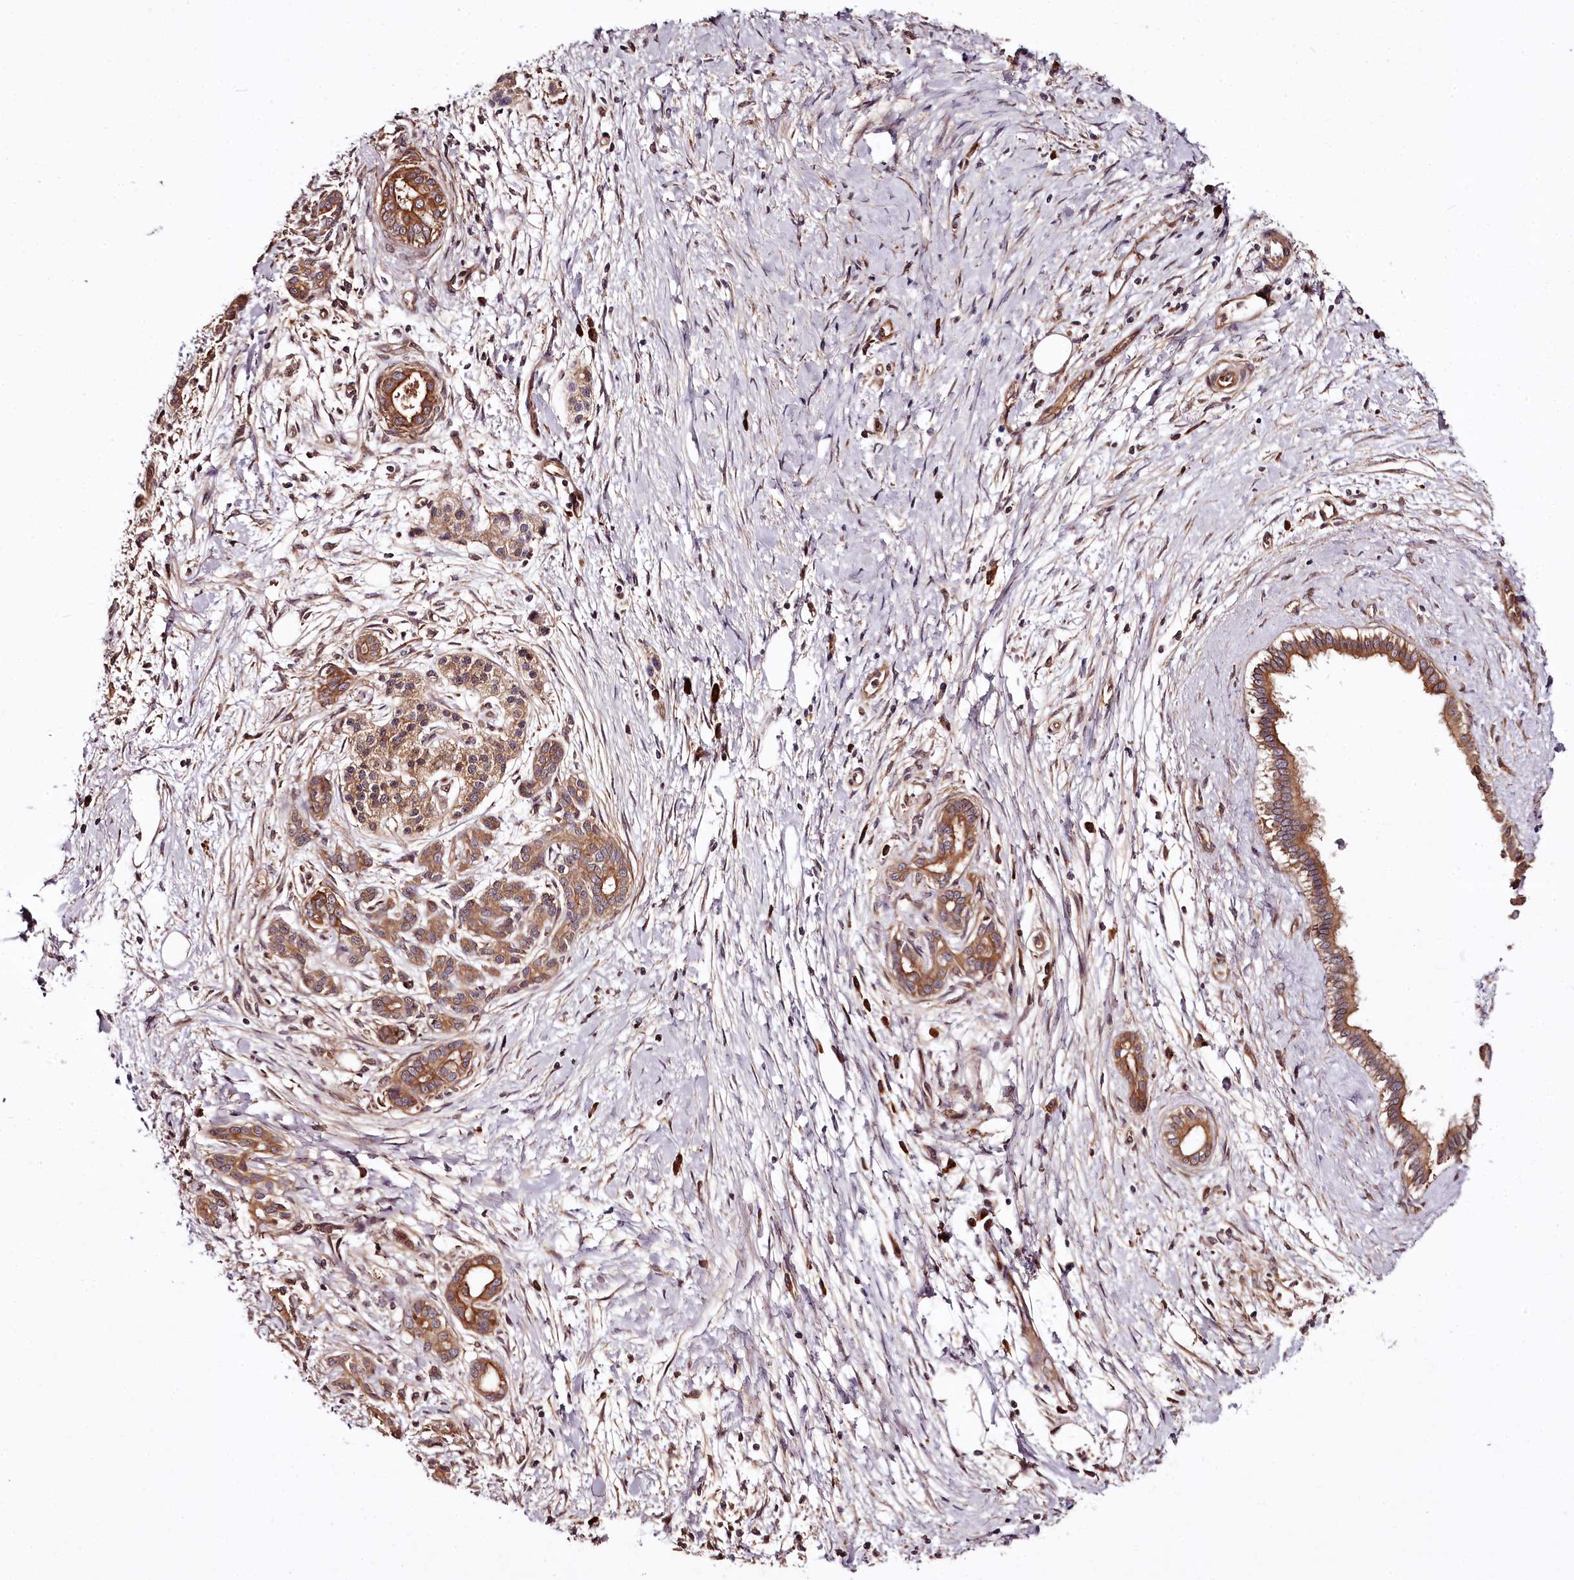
{"staining": {"intensity": "moderate", "quantity": ">75%", "location": "cytoplasmic/membranous"}, "tissue": "pancreatic cancer", "cell_type": "Tumor cells", "image_type": "cancer", "snomed": [{"axis": "morphology", "description": "Adenocarcinoma, NOS"}, {"axis": "topography", "description": "Pancreas"}], "caption": "The histopathology image reveals staining of pancreatic cancer, revealing moderate cytoplasmic/membranous protein staining (brown color) within tumor cells. (DAB IHC with brightfield microscopy, high magnification).", "gene": "TARS1", "patient": {"sex": "male", "age": 58}}